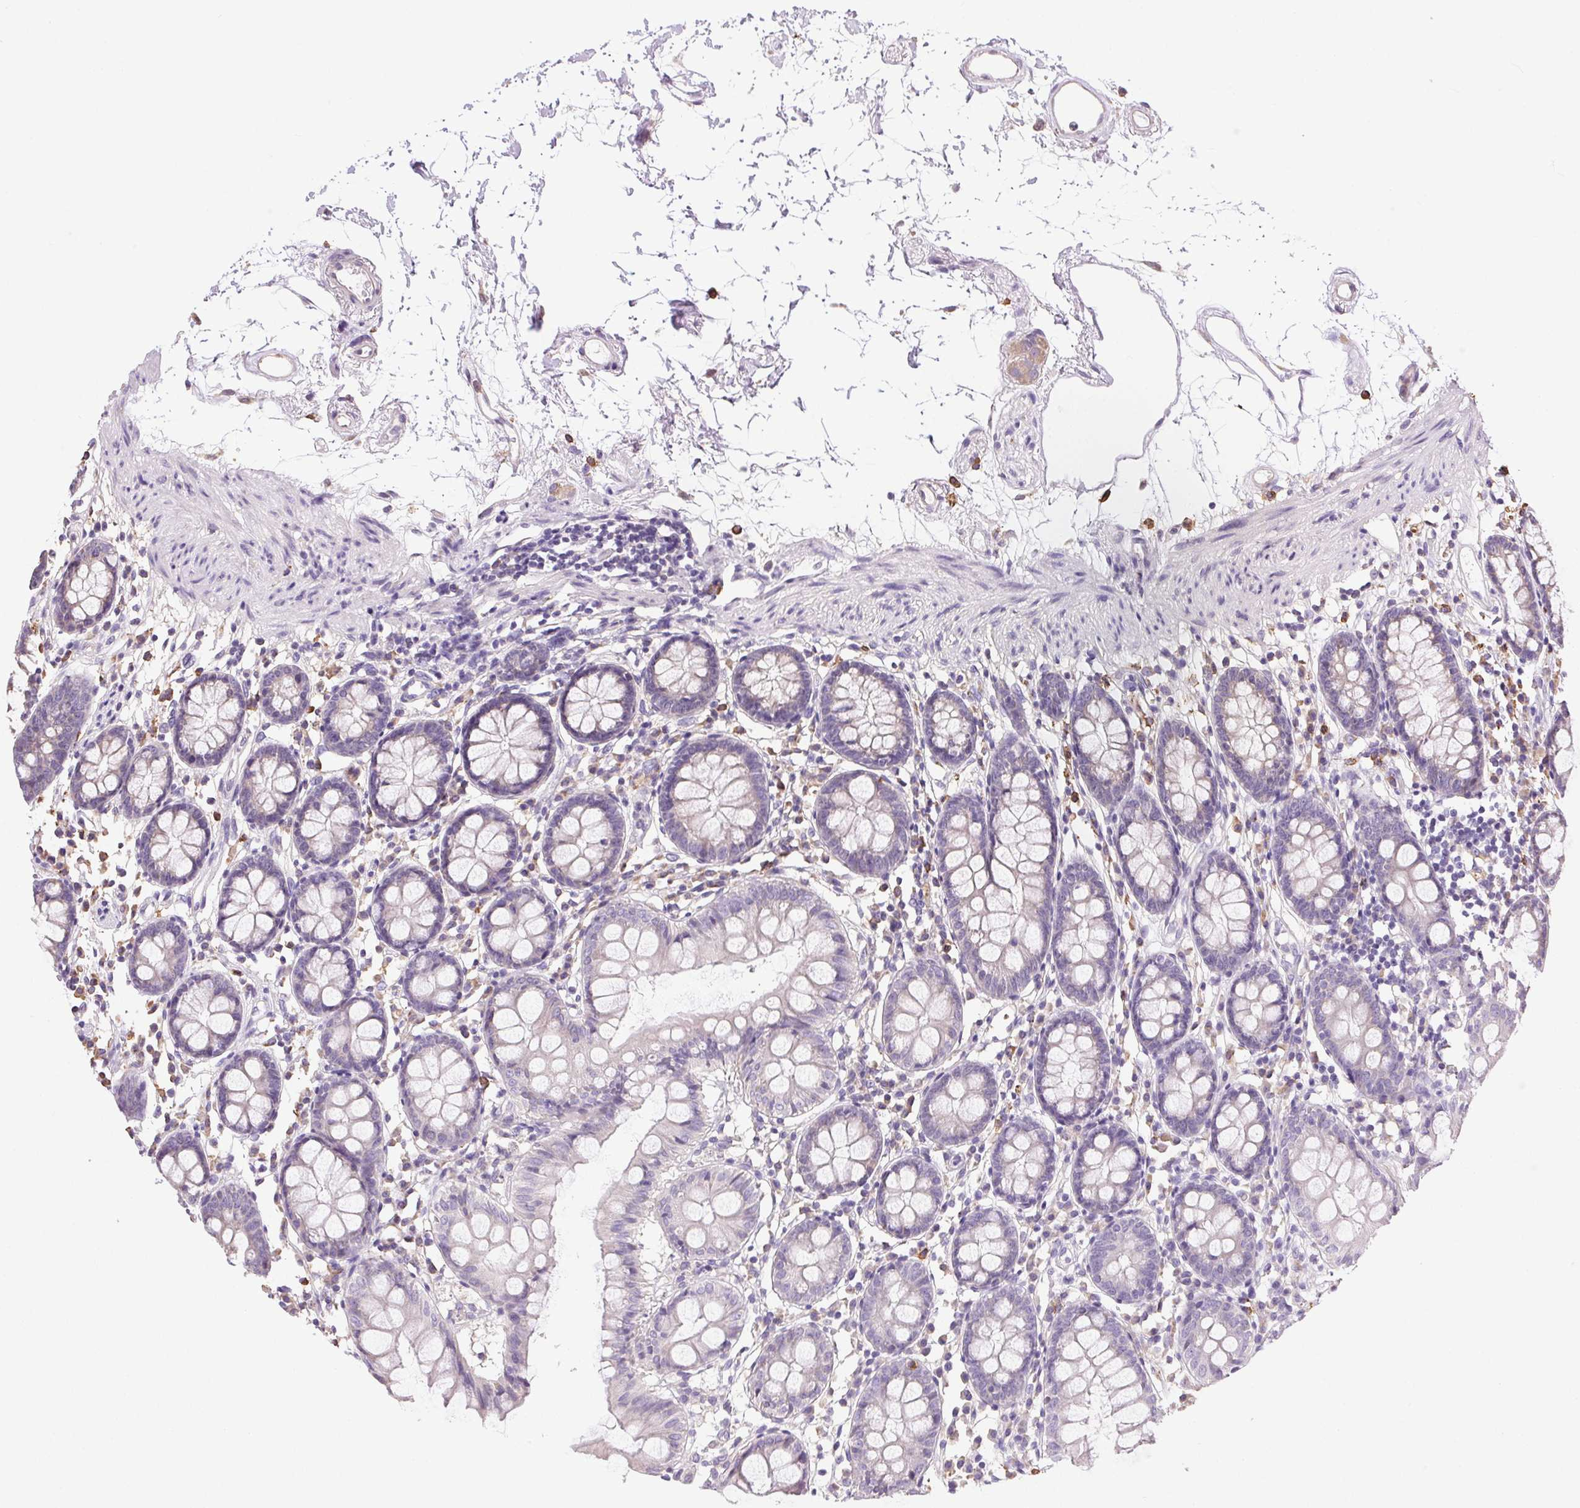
{"staining": {"intensity": "negative", "quantity": "none", "location": "none"}, "tissue": "colon", "cell_type": "Endothelial cells", "image_type": "normal", "snomed": [{"axis": "morphology", "description": "Normal tissue, NOS"}, {"axis": "topography", "description": "Colon"}], "caption": "IHC photomicrograph of unremarkable colon: human colon stained with DAB demonstrates no significant protein positivity in endothelial cells. (Immunohistochemistry, brightfield microscopy, high magnification).", "gene": "SNX31", "patient": {"sex": "female", "age": 84}}